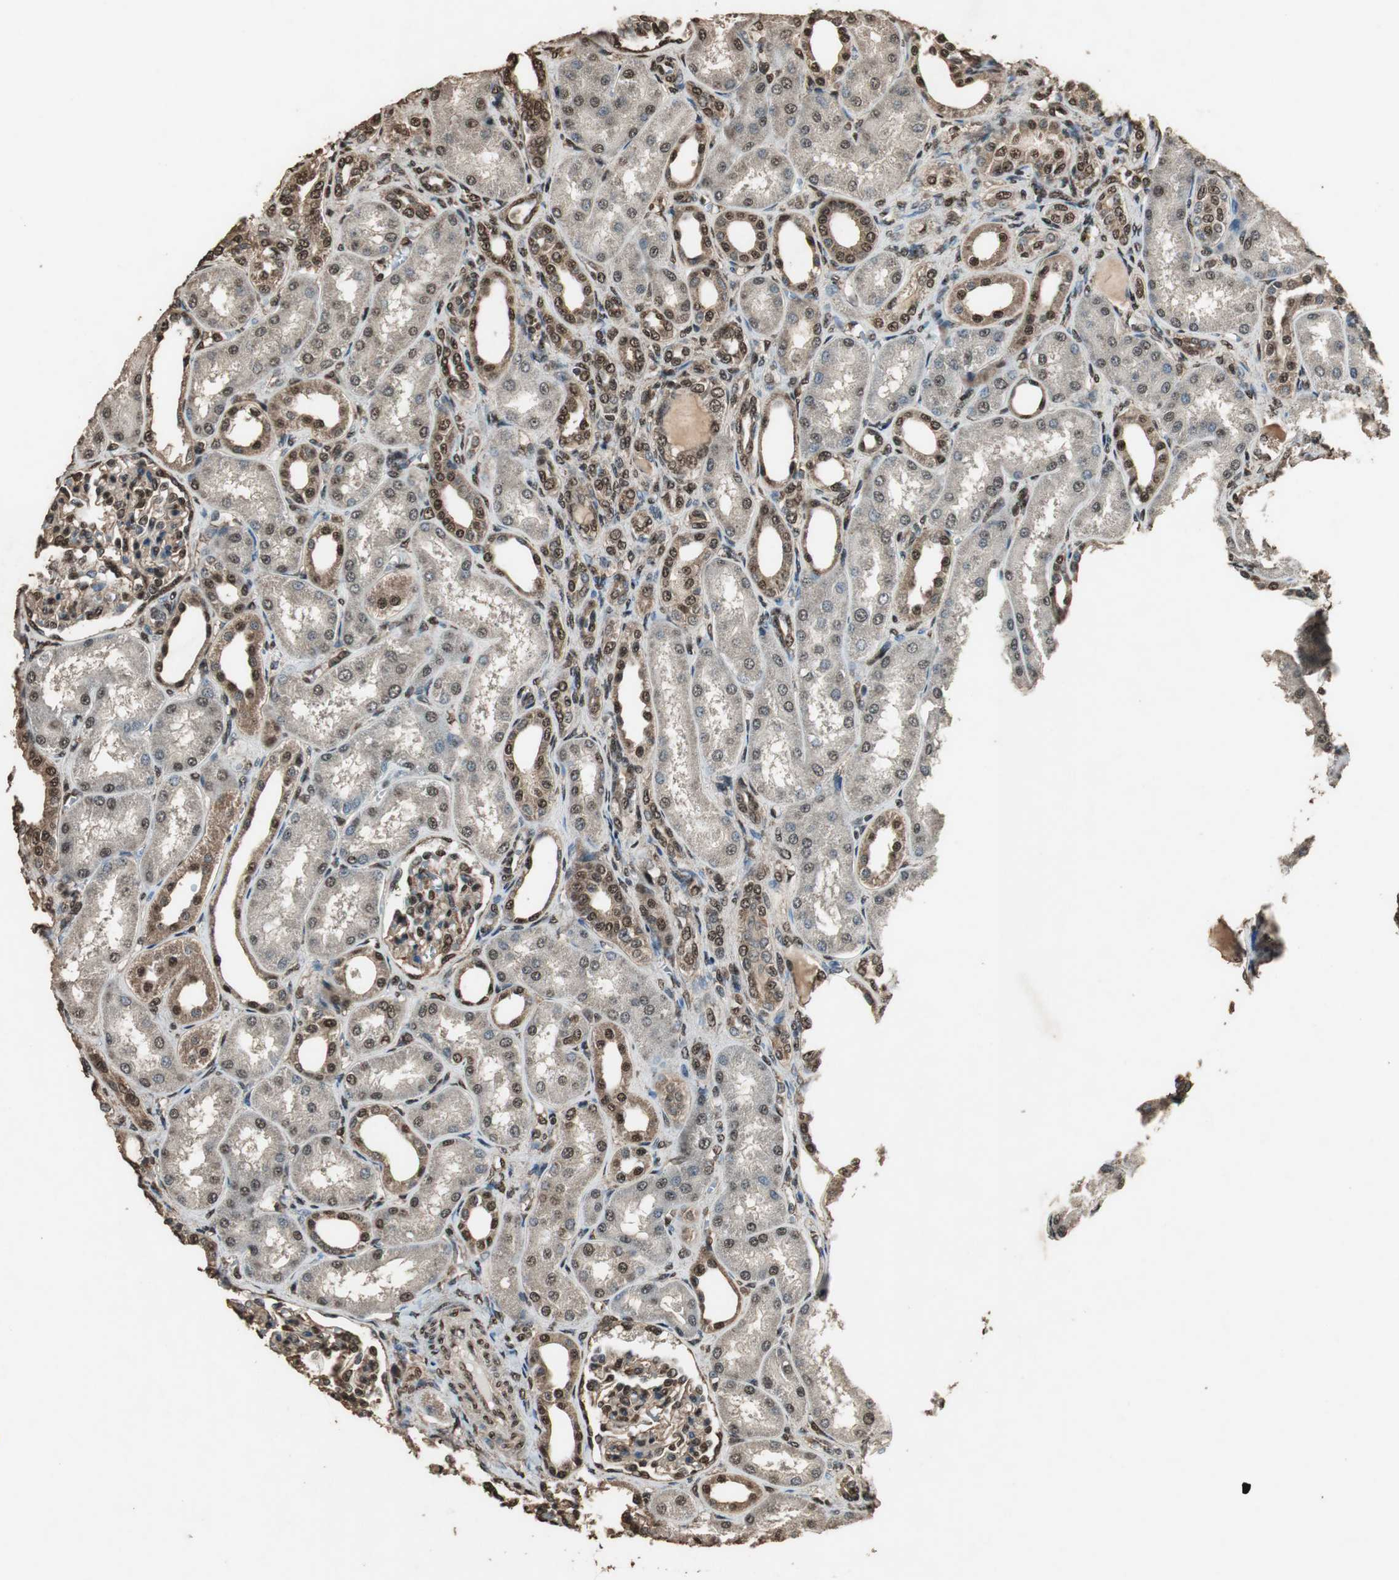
{"staining": {"intensity": "moderate", "quantity": ">75%", "location": "cytoplasmic/membranous,nuclear"}, "tissue": "kidney", "cell_type": "Cells in glomeruli", "image_type": "normal", "snomed": [{"axis": "morphology", "description": "Normal tissue, NOS"}, {"axis": "topography", "description": "Kidney"}], "caption": "Kidney was stained to show a protein in brown. There is medium levels of moderate cytoplasmic/membranous,nuclear staining in about >75% of cells in glomeruli. The staining was performed using DAB, with brown indicating positive protein expression. Nuclei are stained blue with hematoxylin.", "gene": "PPP1R13B", "patient": {"sex": "male", "age": 7}}